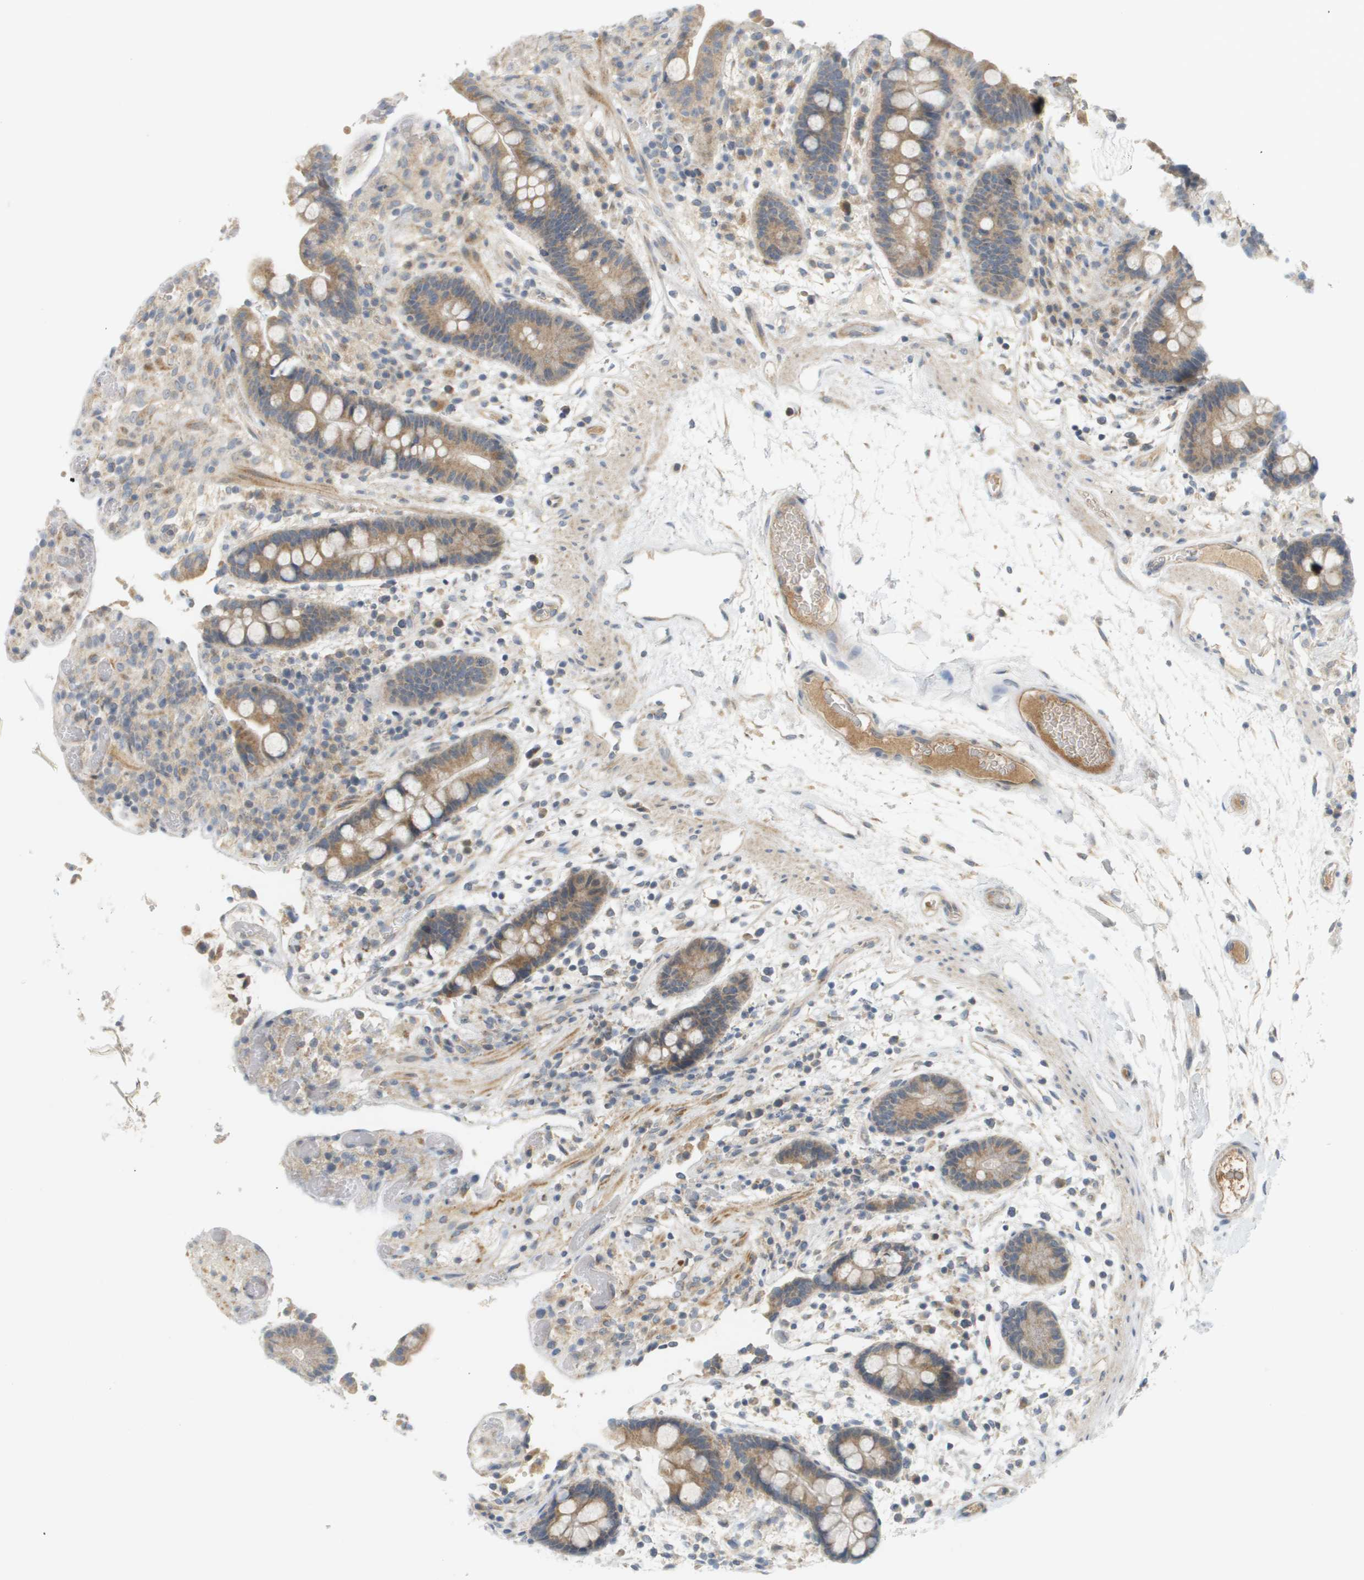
{"staining": {"intensity": "weak", "quantity": ">75%", "location": "cytoplasmic/membranous"}, "tissue": "colon", "cell_type": "Endothelial cells", "image_type": "normal", "snomed": [{"axis": "morphology", "description": "Normal tissue, NOS"}, {"axis": "topography", "description": "Colon"}], "caption": "Protein staining displays weak cytoplasmic/membranous staining in approximately >75% of endothelial cells in unremarkable colon. (brown staining indicates protein expression, while blue staining denotes nuclei).", "gene": "PROC", "patient": {"sex": "male", "age": 73}}